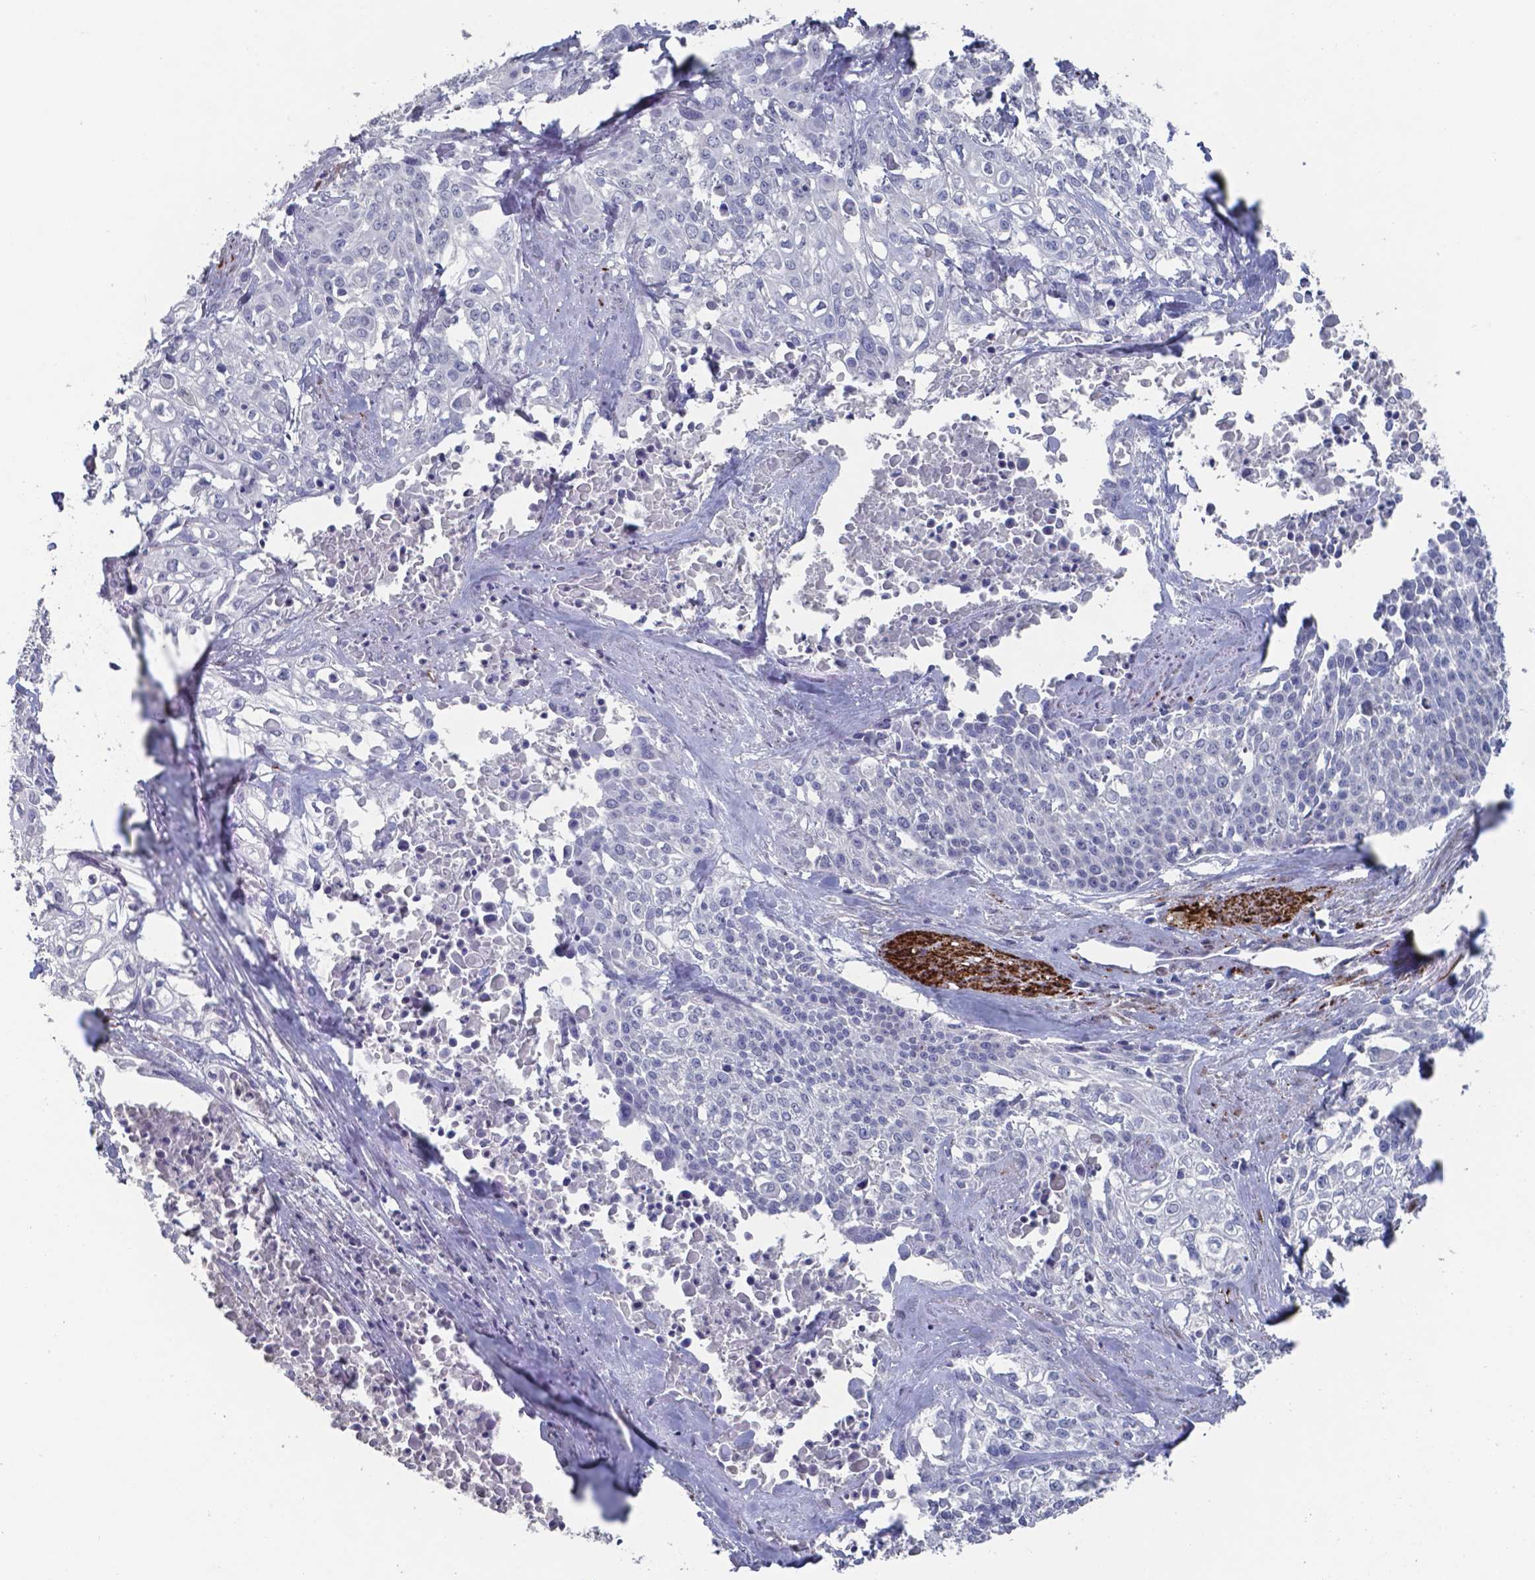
{"staining": {"intensity": "negative", "quantity": "none", "location": "none"}, "tissue": "cervical cancer", "cell_type": "Tumor cells", "image_type": "cancer", "snomed": [{"axis": "morphology", "description": "Squamous cell carcinoma, NOS"}, {"axis": "topography", "description": "Cervix"}], "caption": "Human squamous cell carcinoma (cervical) stained for a protein using immunohistochemistry (IHC) displays no staining in tumor cells.", "gene": "PLA2R1", "patient": {"sex": "female", "age": 39}}